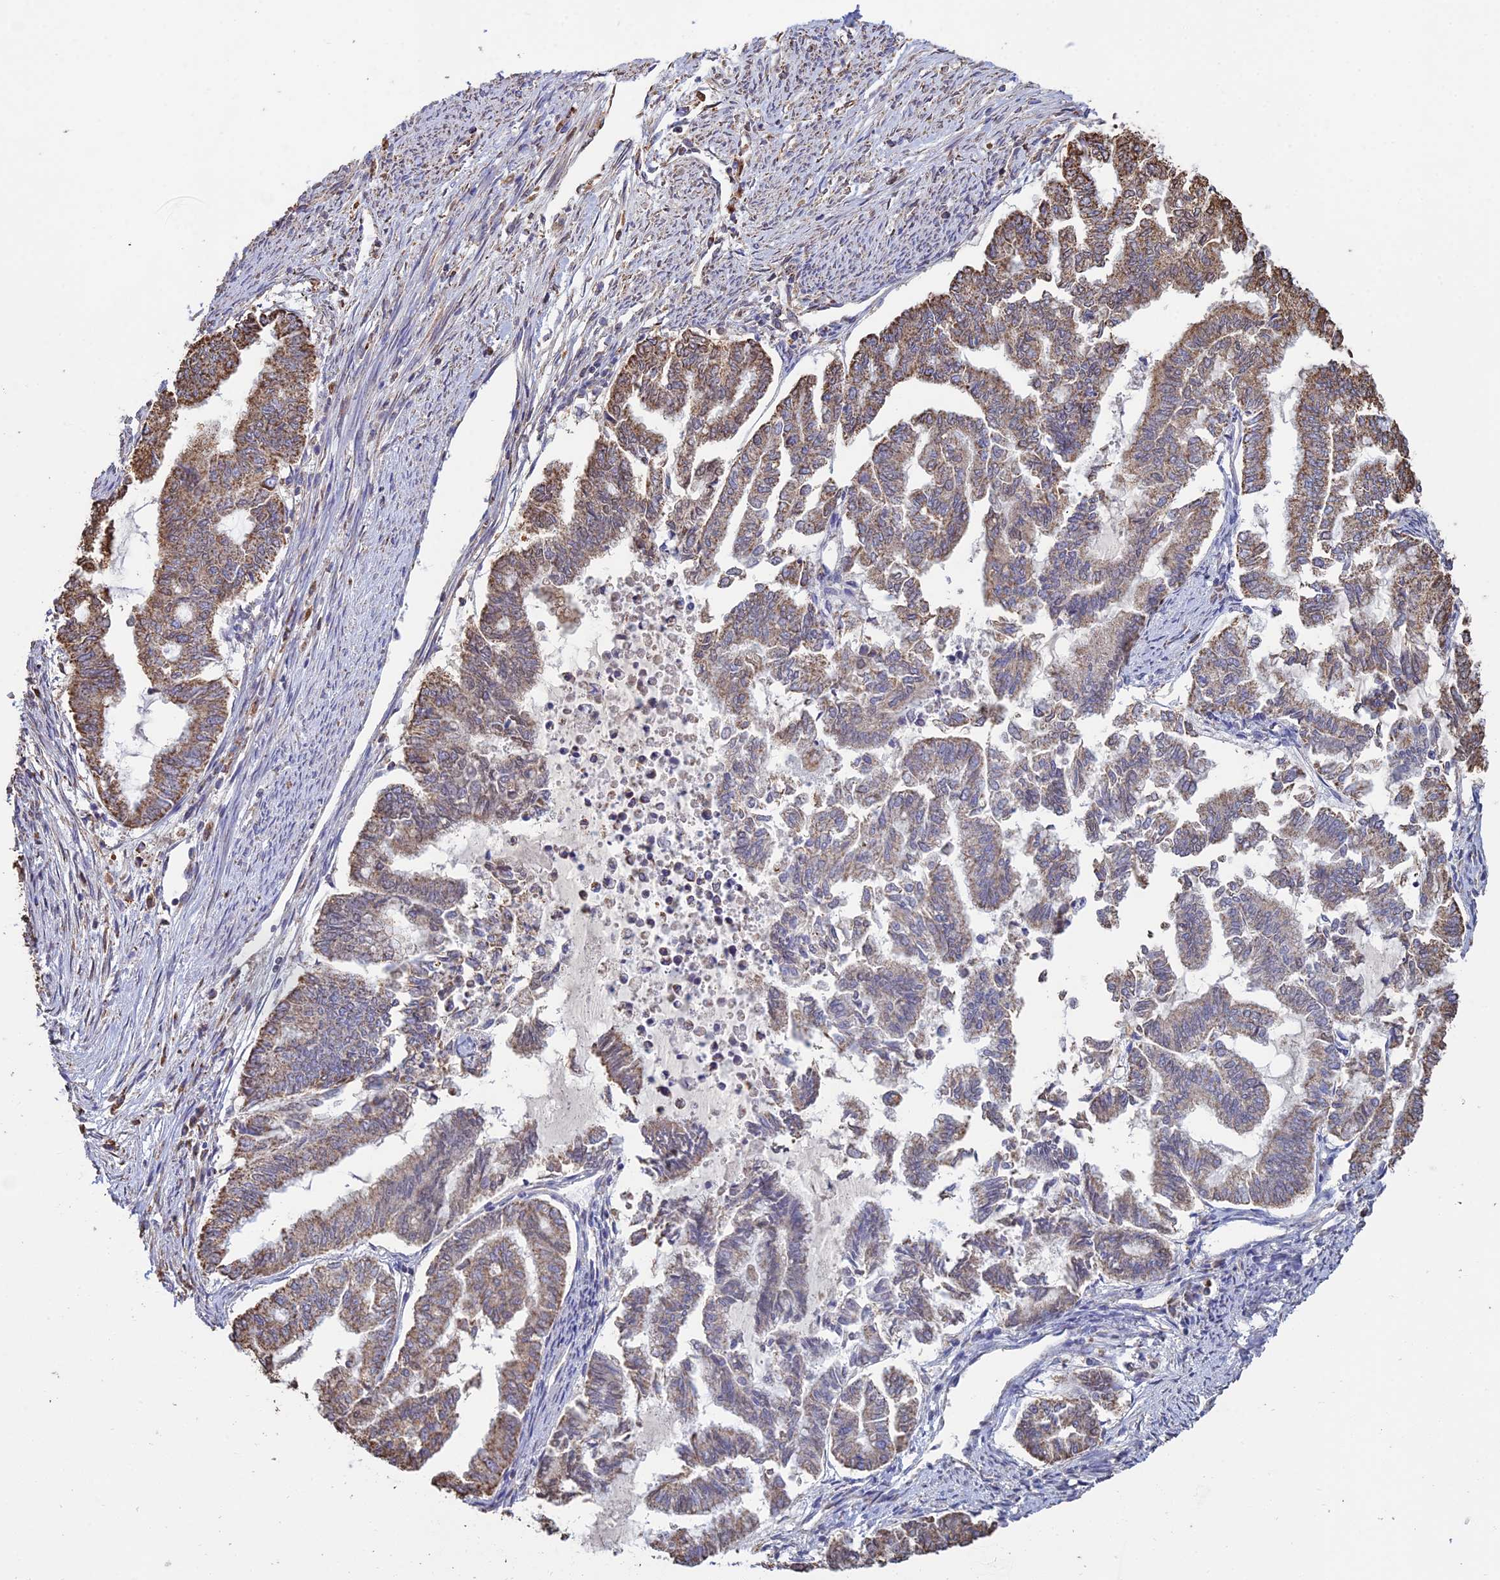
{"staining": {"intensity": "moderate", "quantity": ">75%", "location": "cytoplasmic/membranous"}, "tissue": "endometrial cancer", "cell_type": "Tumor cells", "image_type": "cancer", "snomed": [{"axis": "morphology", "description": "Adenocarcinoma, NOS"}, {"axis": "topography", "description": "Endometrium"}], "caption": "Immunohistochemical staining of human adenocarcinoma (endometrial) reveals medium levels of moderate cytoplasmic/membranous expression in approximately >75% of tumor cells. (DAB (3,3'-diaminobenzidine) IHC, brown staining for protein, blue staining for nuclei).", "gene": "OR2W3", "patient": {"sex": "female", "age": 79}}